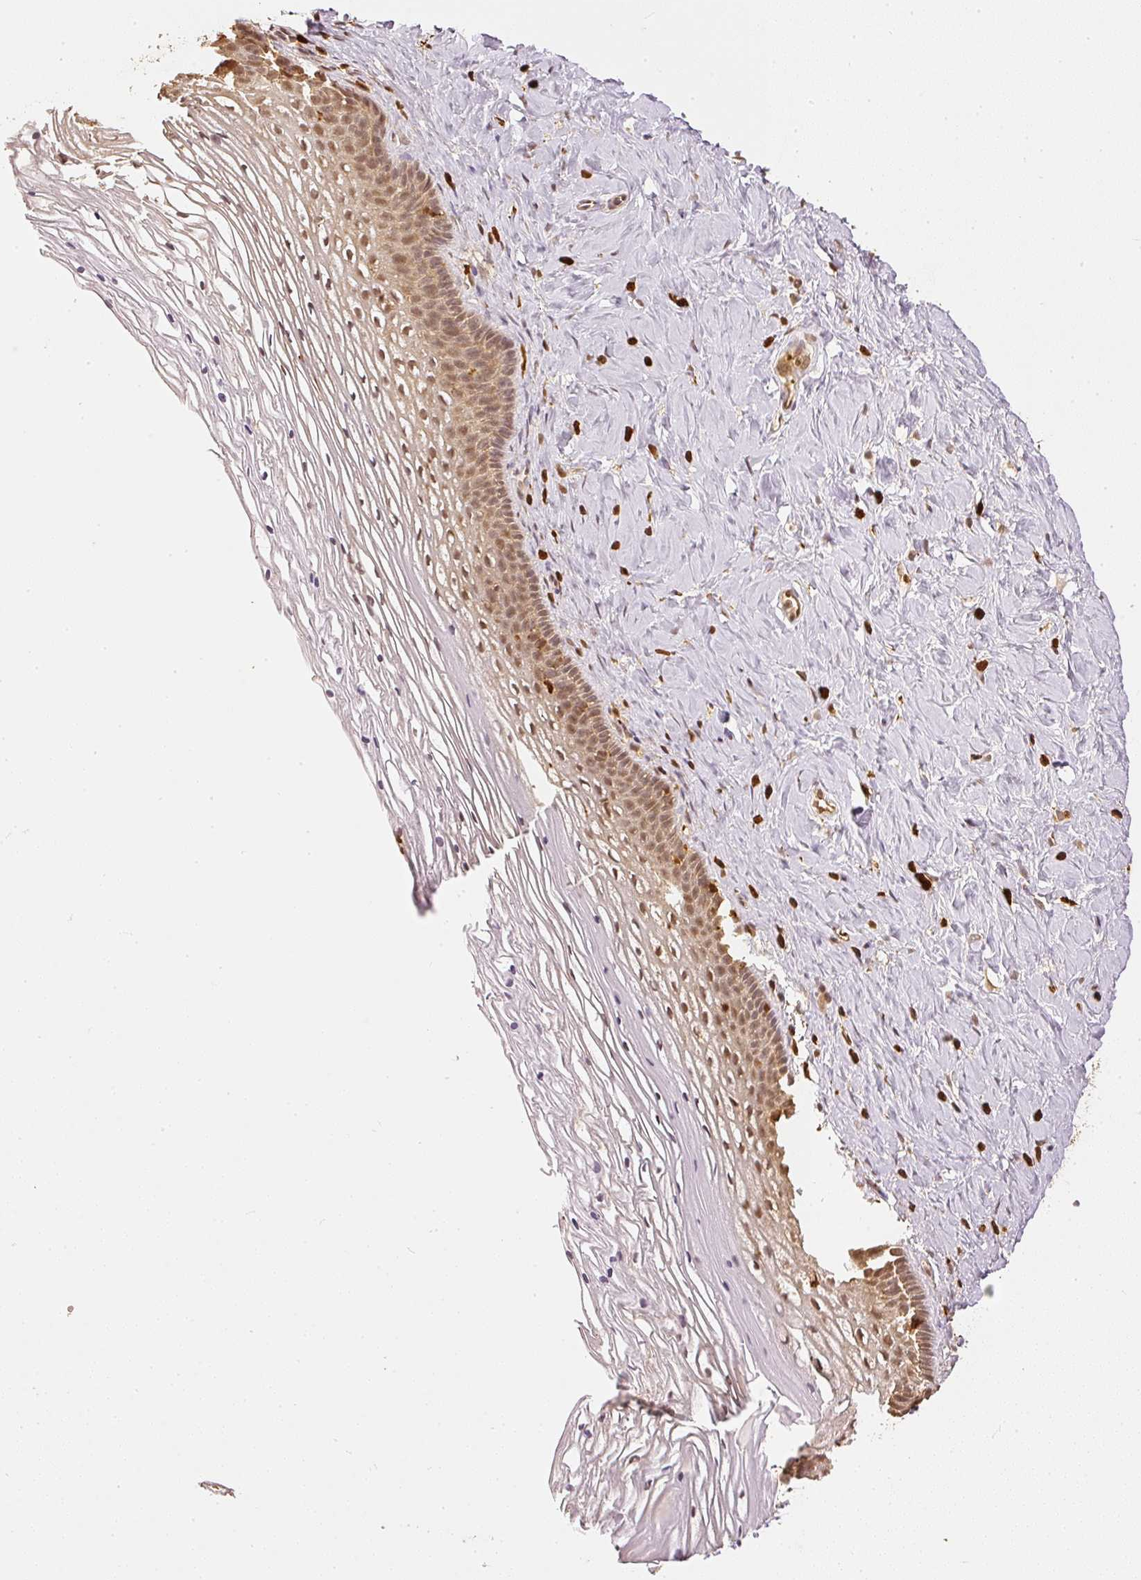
{"staining": {"intensity": "moderate", "quantity": ">75%", "location": "cytoplasmic/membranous,nuclear"}, "tissue": "cervix", "cell_type": "Glandular cells", "image_type": "normal", "snomed": [{"axis": "morphology", "description": "Normal tissue, NOS"}, {"axis": "topography", "description": "Cervix"}], "caption": "IHC histopathology image of normal cervix stained for a protein (brown), which shows medium levels of moderate cytoplasmic/membranous,nuclear expression in about >75% of glandular cells.", "gene": "PFN1", "patient": {"sex": "female", "age": 36}}